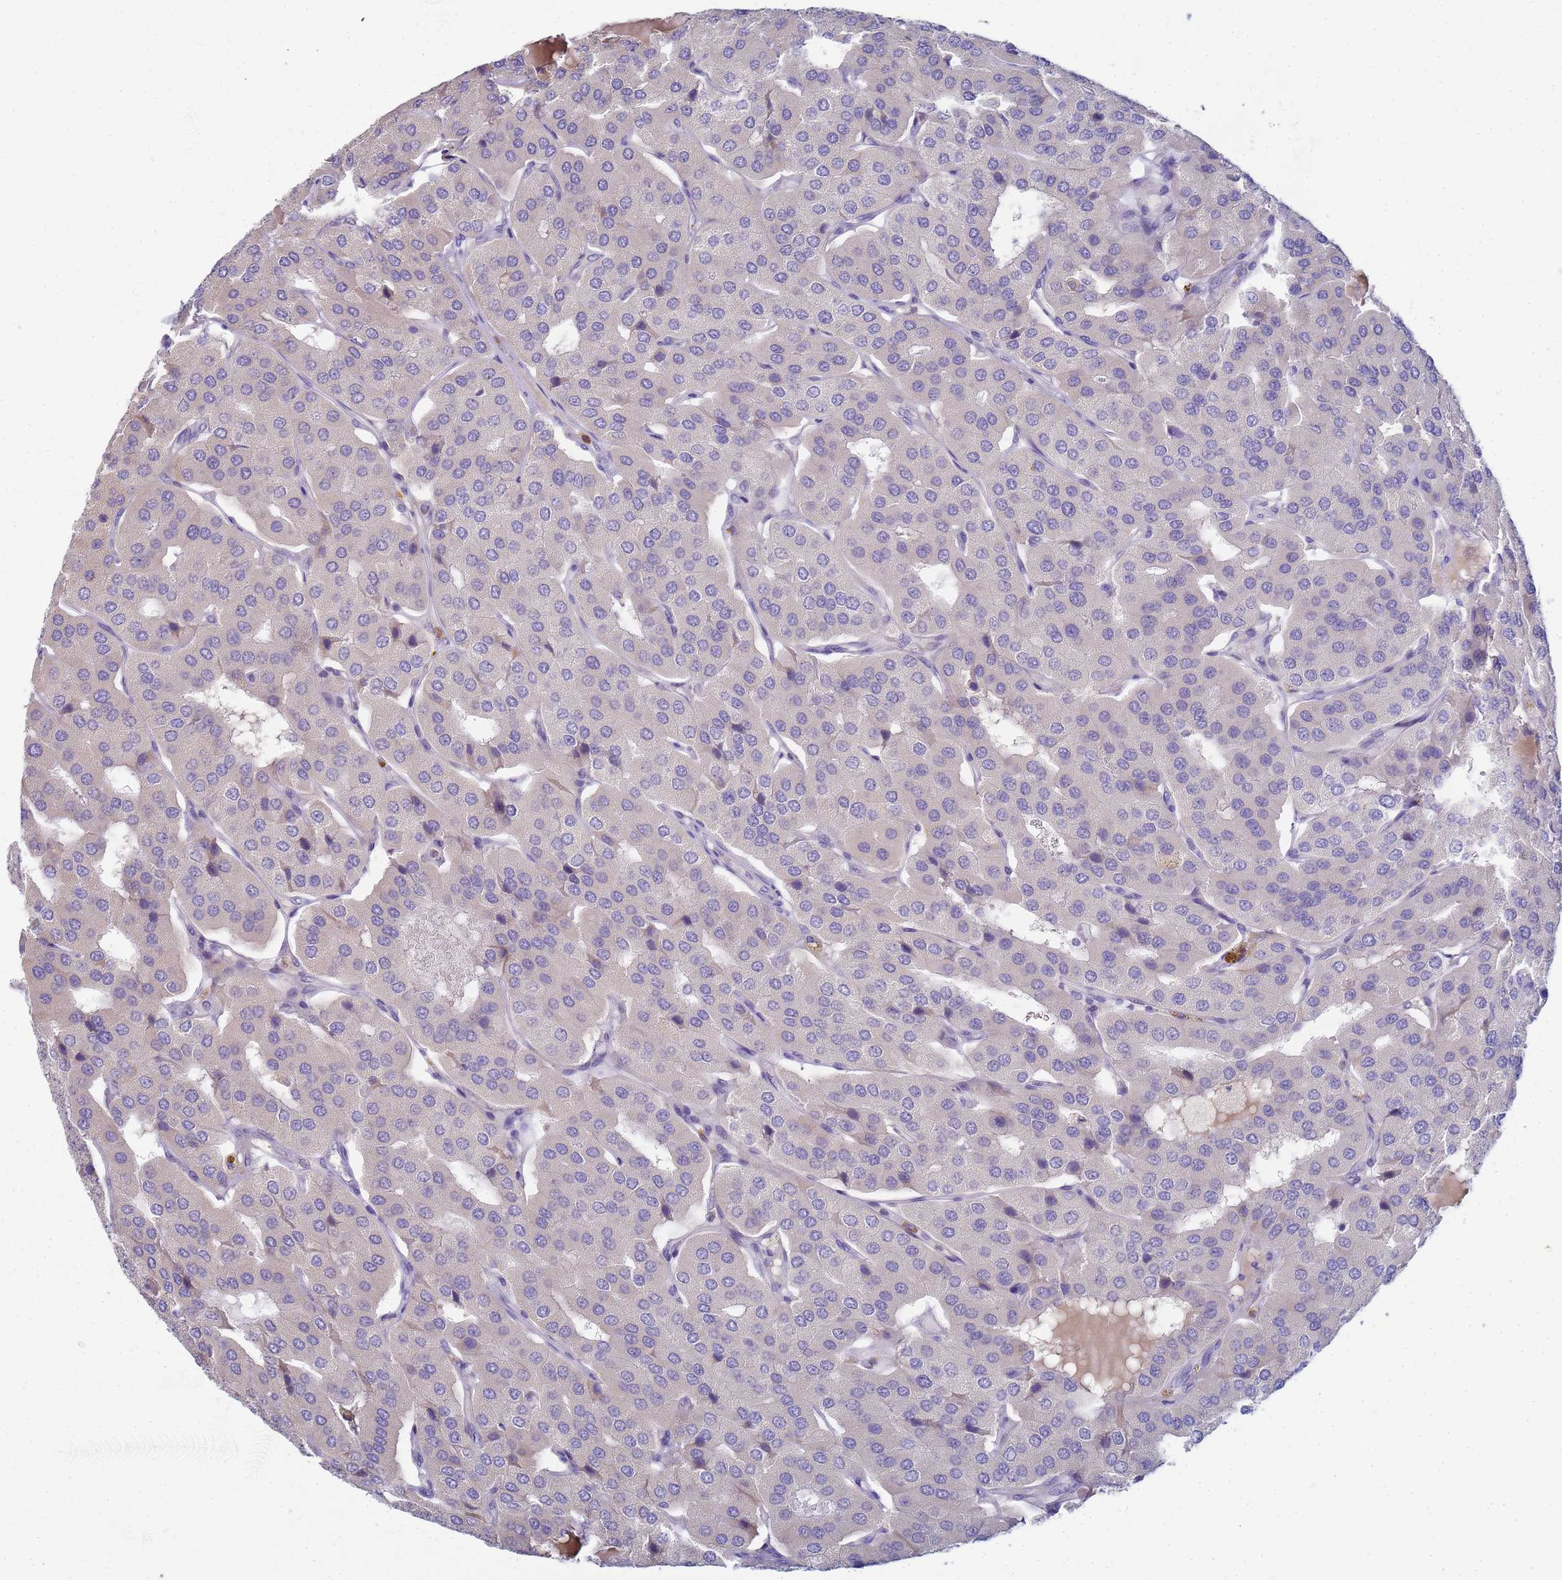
{"staining": {"intensity": "negative", "quantity": "none", "location": "none"}, "tissue": "parathyroid gland", "cell_type": "Glandular cells", "image_type": "normal", "snomed": [{"axis": "morphology", "description": "Normal tissue, NOS"}, {"axis": "morphology", "description": "Adenoma, NOS"}, {"axis": "topography", "description": "Parathyroid gland"}], "caption": "Parathyroid gland stained for a protein using immunohistochemistry (IHC) displays no expression glandular cells.", "gene": "CR1", "patient": {"sex": "female", "age": 86}}